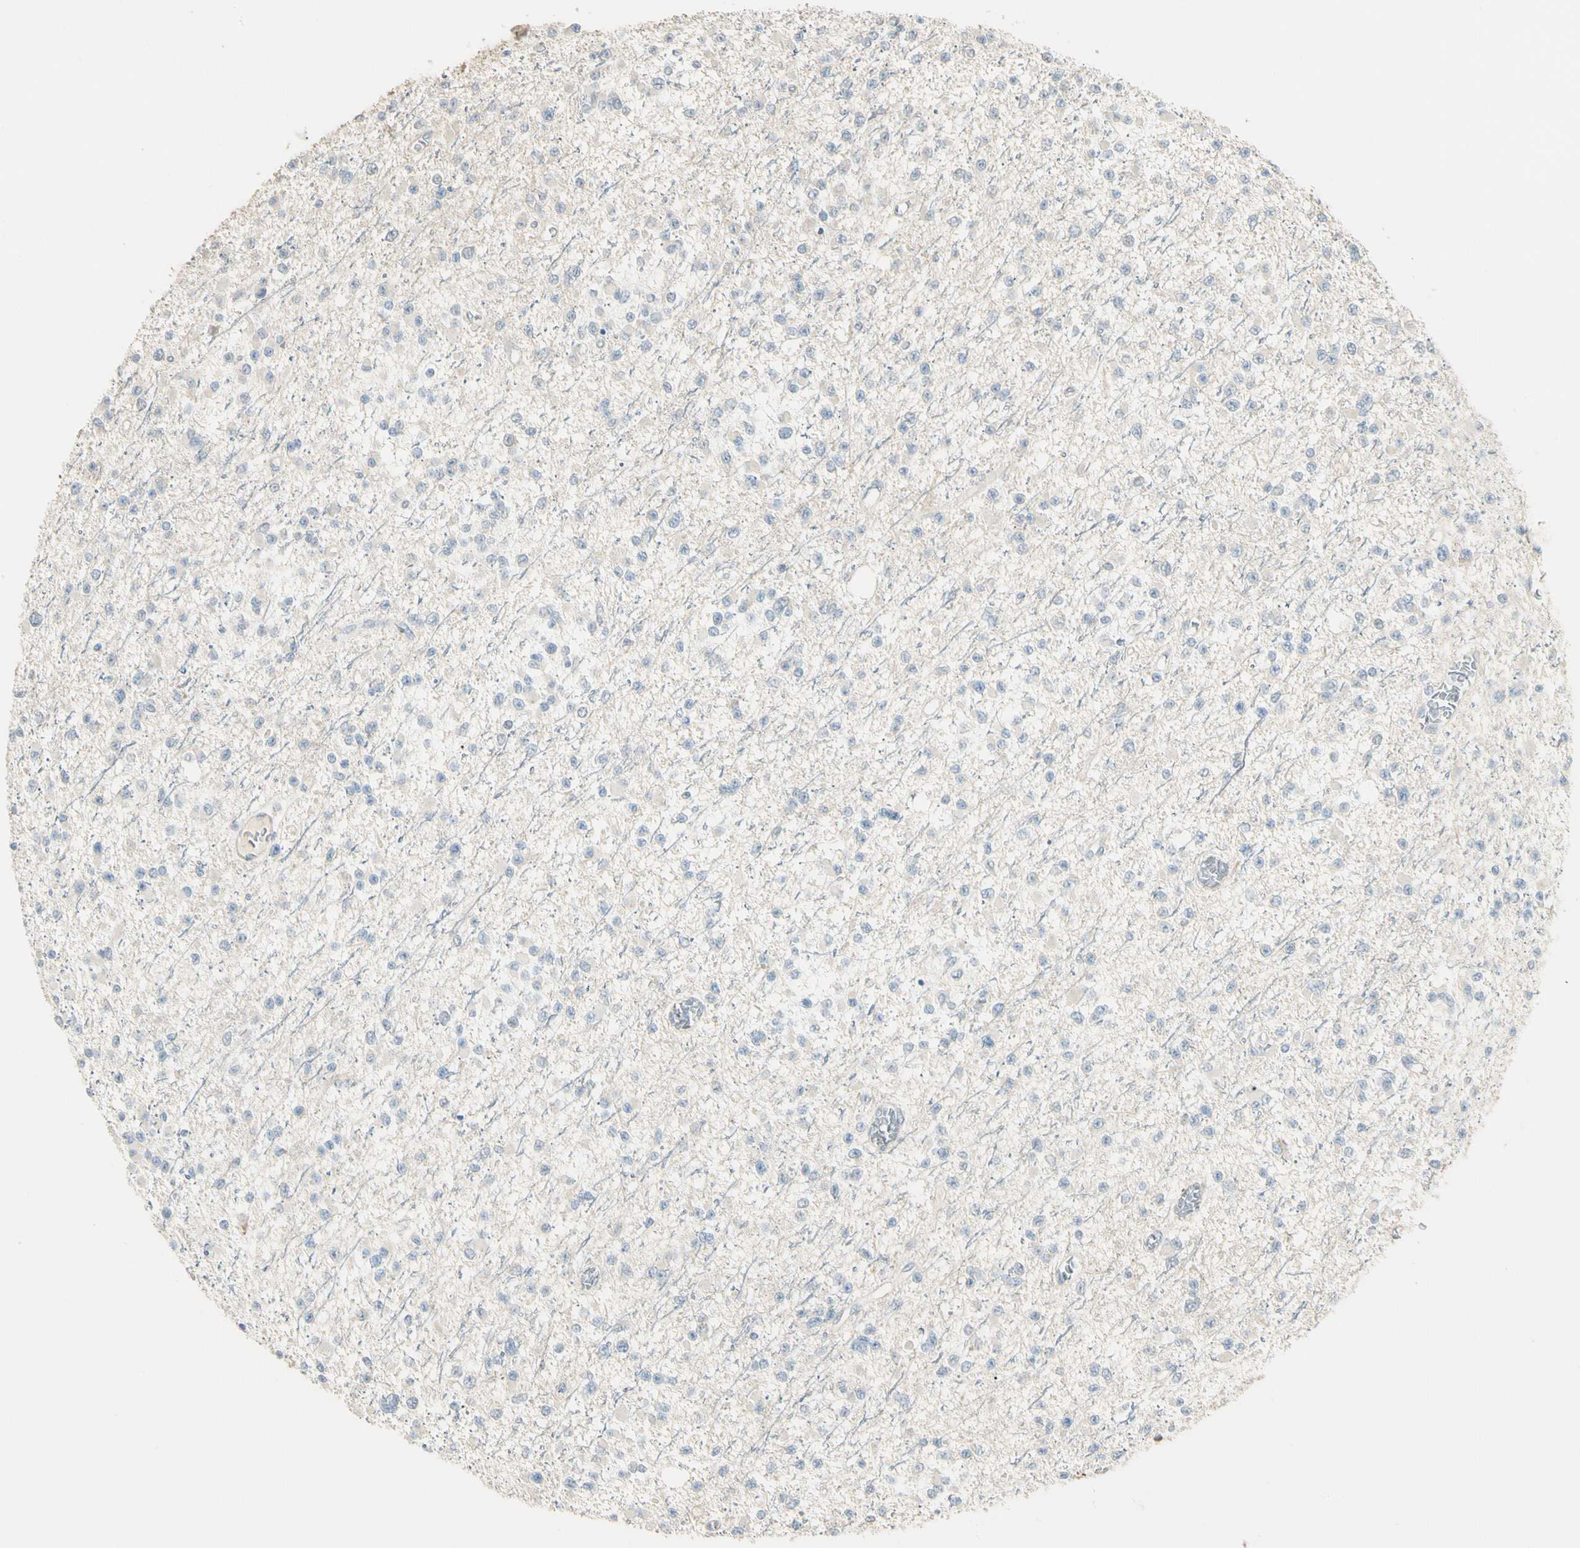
{"staining": {"intensity": "negative", "quantity": "none", "location": "none"}, "tissue": "glioma", "cell_type": "Tumor cells", "image_type": "cancer", "snomed": [{"axis": "morphology", "description": "Glioma, malignant, Low grade"}, {"axis": "topography", "description": "Brain"}], "caption": "The immunohistochemistry photomicrograph has no significant expression in tumor cells of malignant glioma (low-grade) tissue. Nuclei are stained in blue.", "gene": "GNE", "patient": {"sex": "female", "age": 22}}